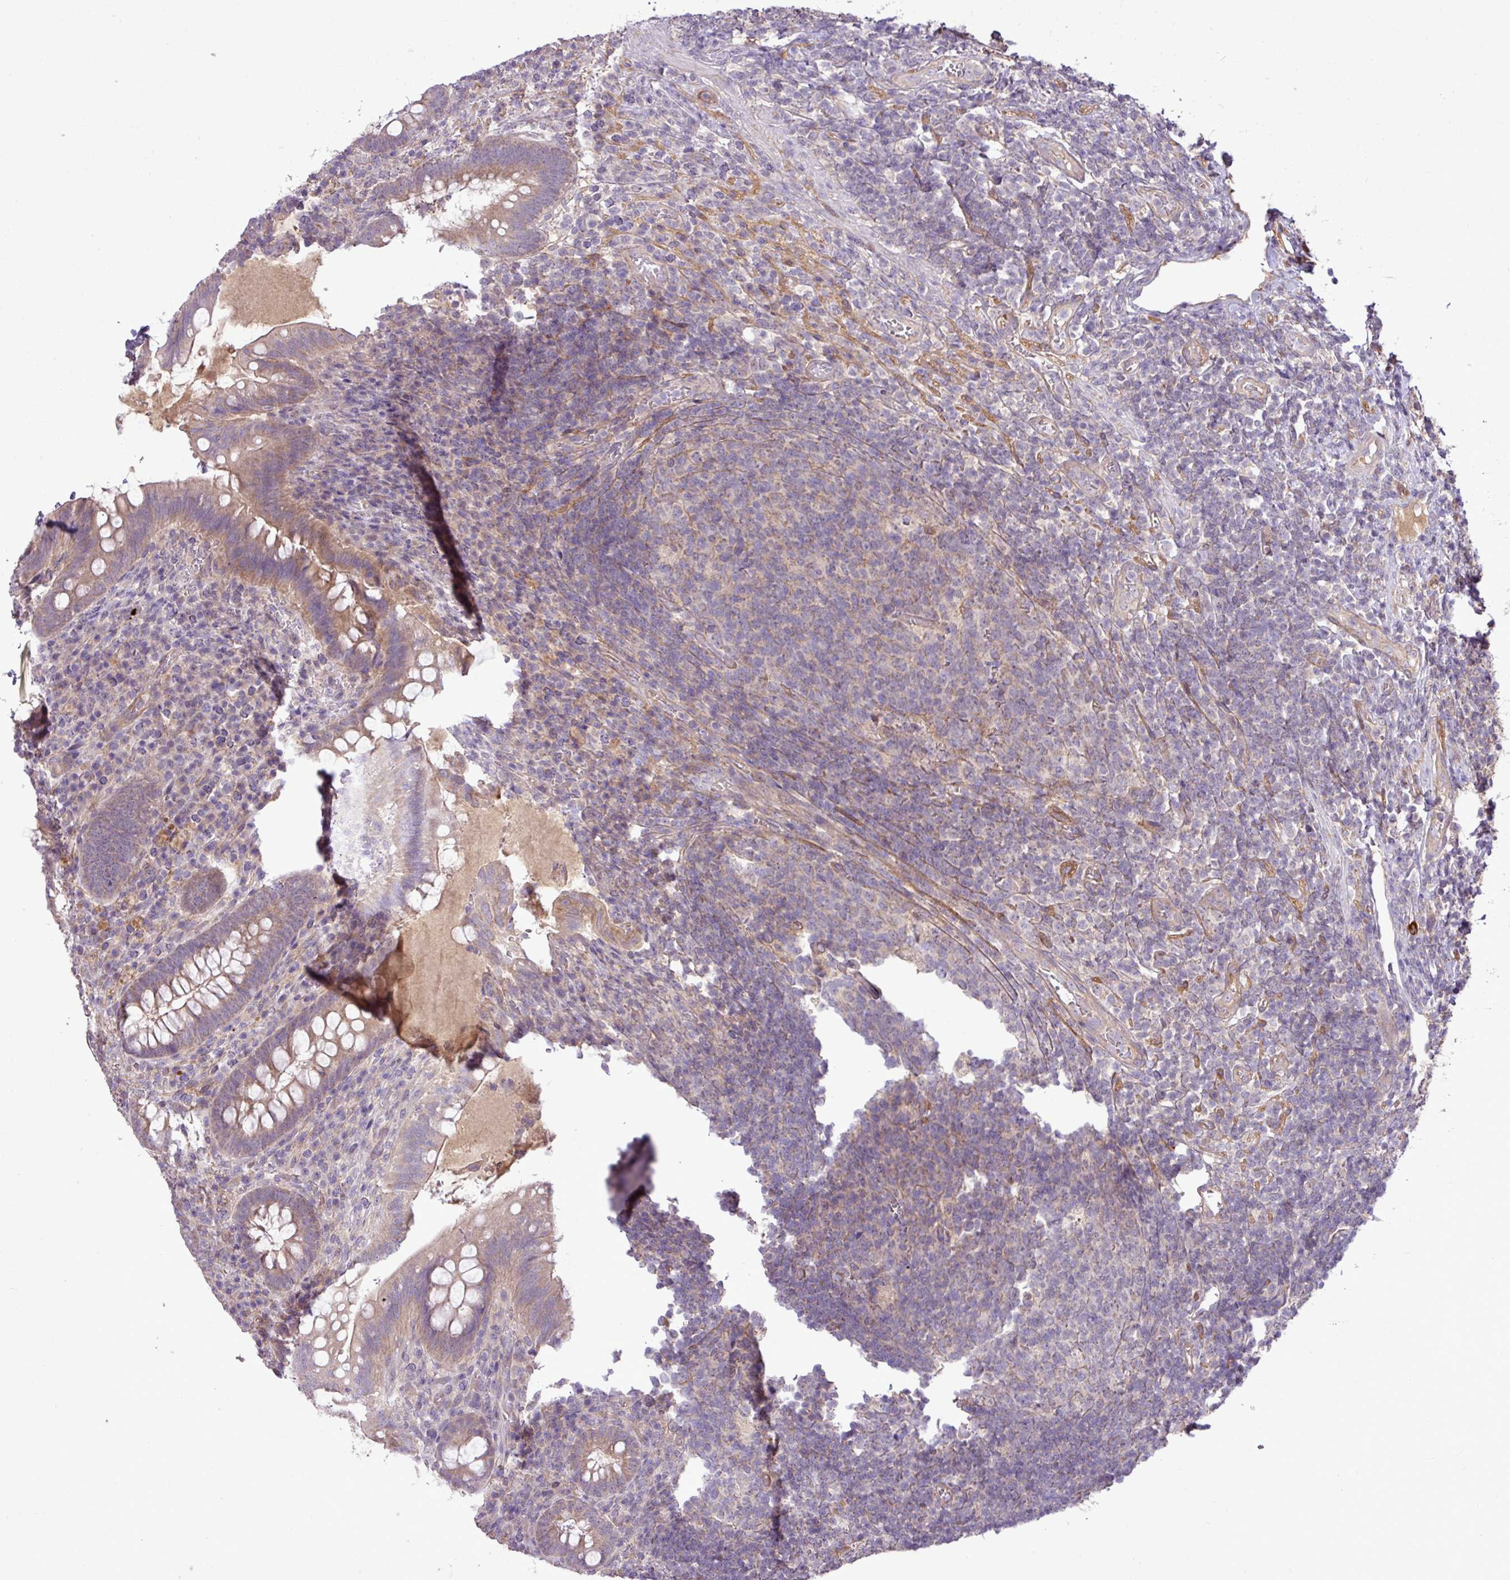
{"staining": {"intensity": "moderate", "quantity": ">75%", "location": "cytoplasmic/membranous"}, "tissue": "appendix", "cell_type": "Glandular cells", "image_type": "normal", "snomed": [{"axis": "morphology", "description": "Normal tissue, NOS"}, {"axis": "topography", "description": "Appendix"}], "caption": "The histopathology image displays a brown stain indicating the presence of a protein in the cytoplasmic/membranous of glandular cells in appendix.", "gene": "XIAP", "patient": {"sex": "female", "age": 43}}